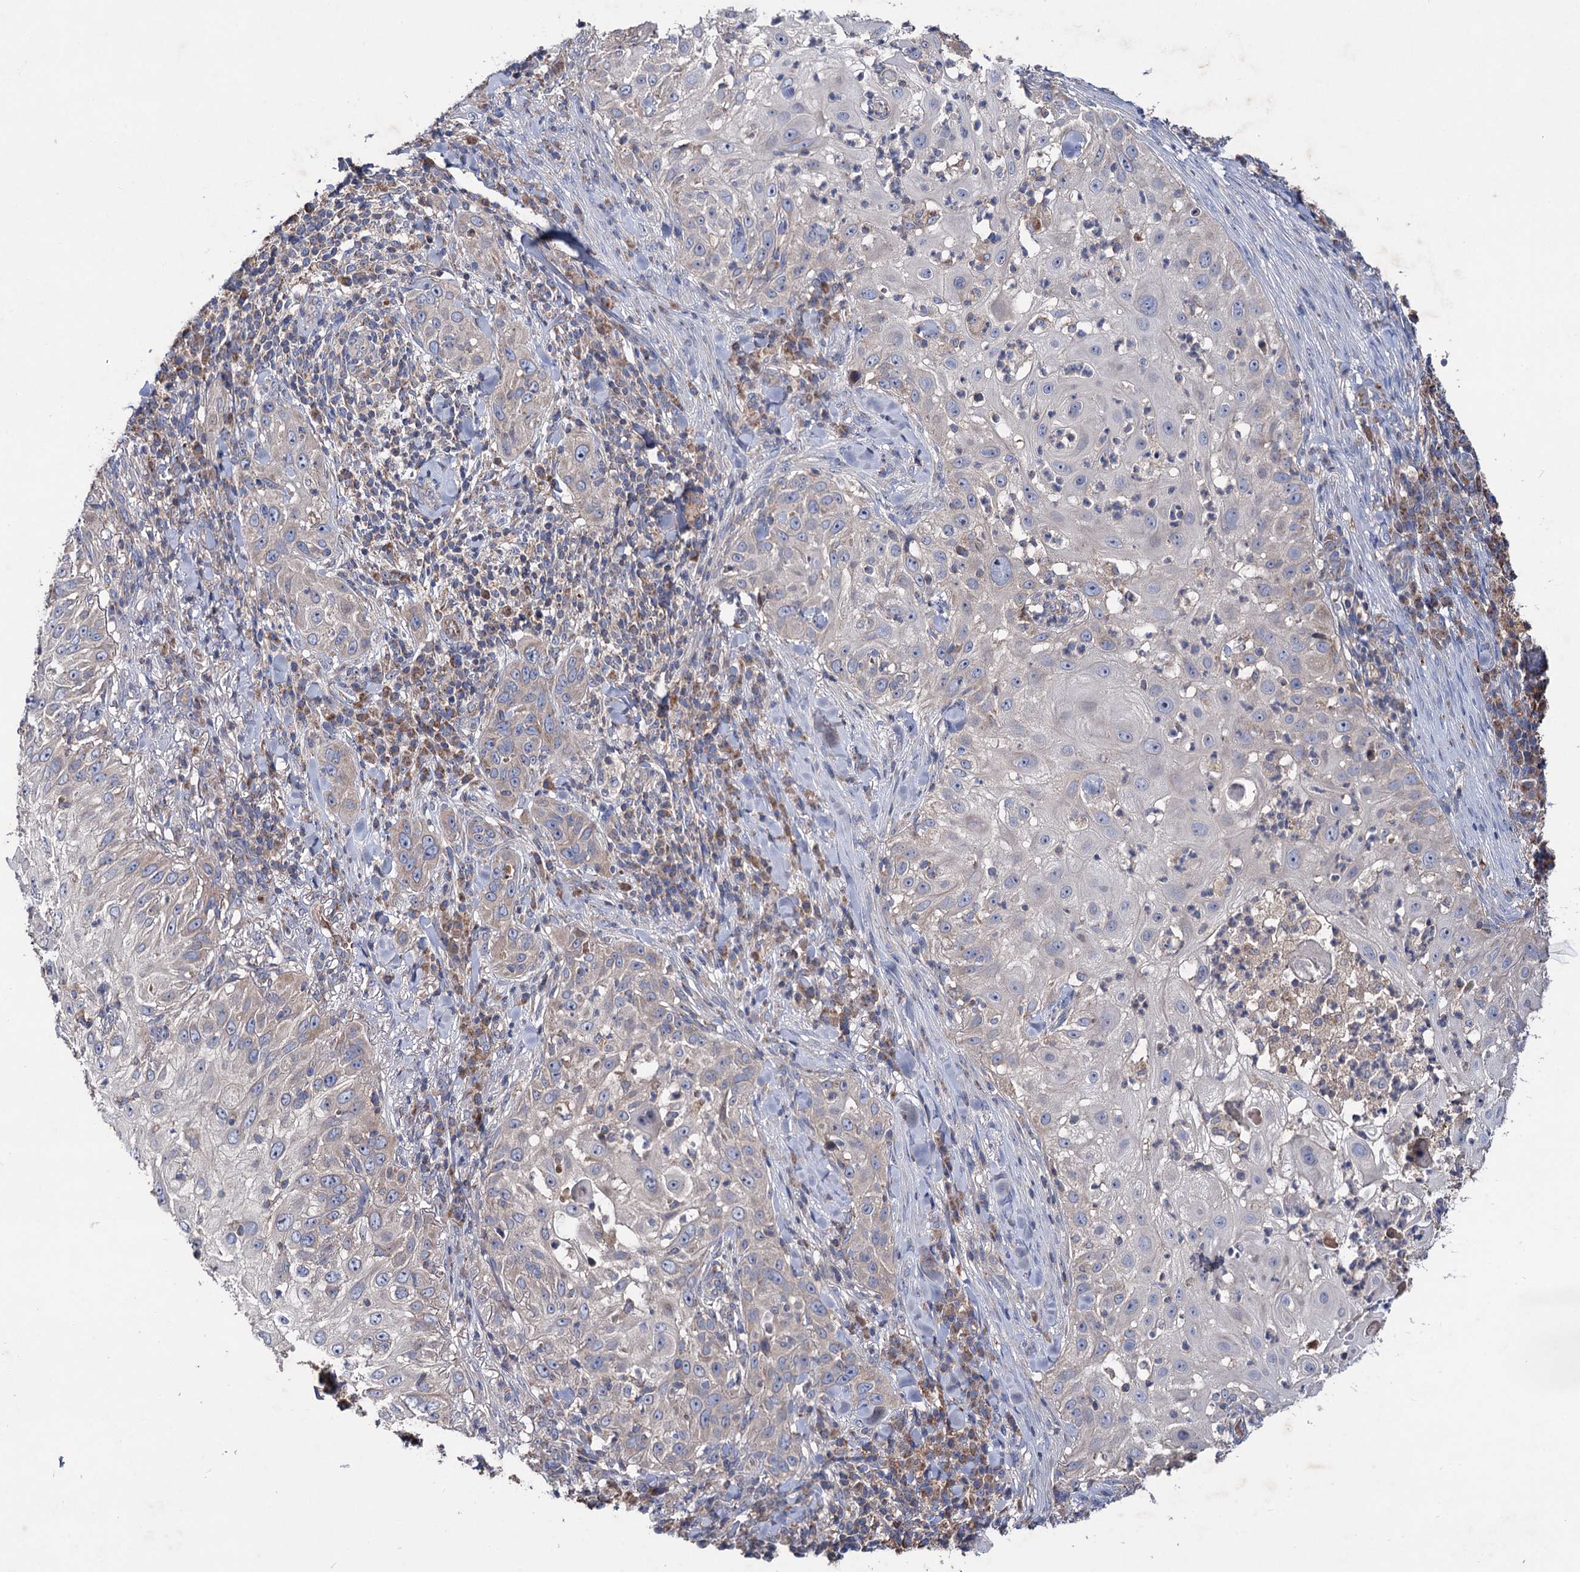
{"staining": {"intensity": "negative", "quantity": "none", "location": "none"}, "tissue": "skin cancer", "cell_type": "Tumor cells", "image_type": "cancer", "snomed": [{"axis": "morphology", "description": "Squamous cell carcinoma, NOS"}, {"axis": "topography", "description": "Skin"}], "caption": "Tumor cells are negative for brown protein staining in skin cancer (squamous cell carcinoma).", "gene": "CLPB", "patient": {"sex": "female", "age": 44}}